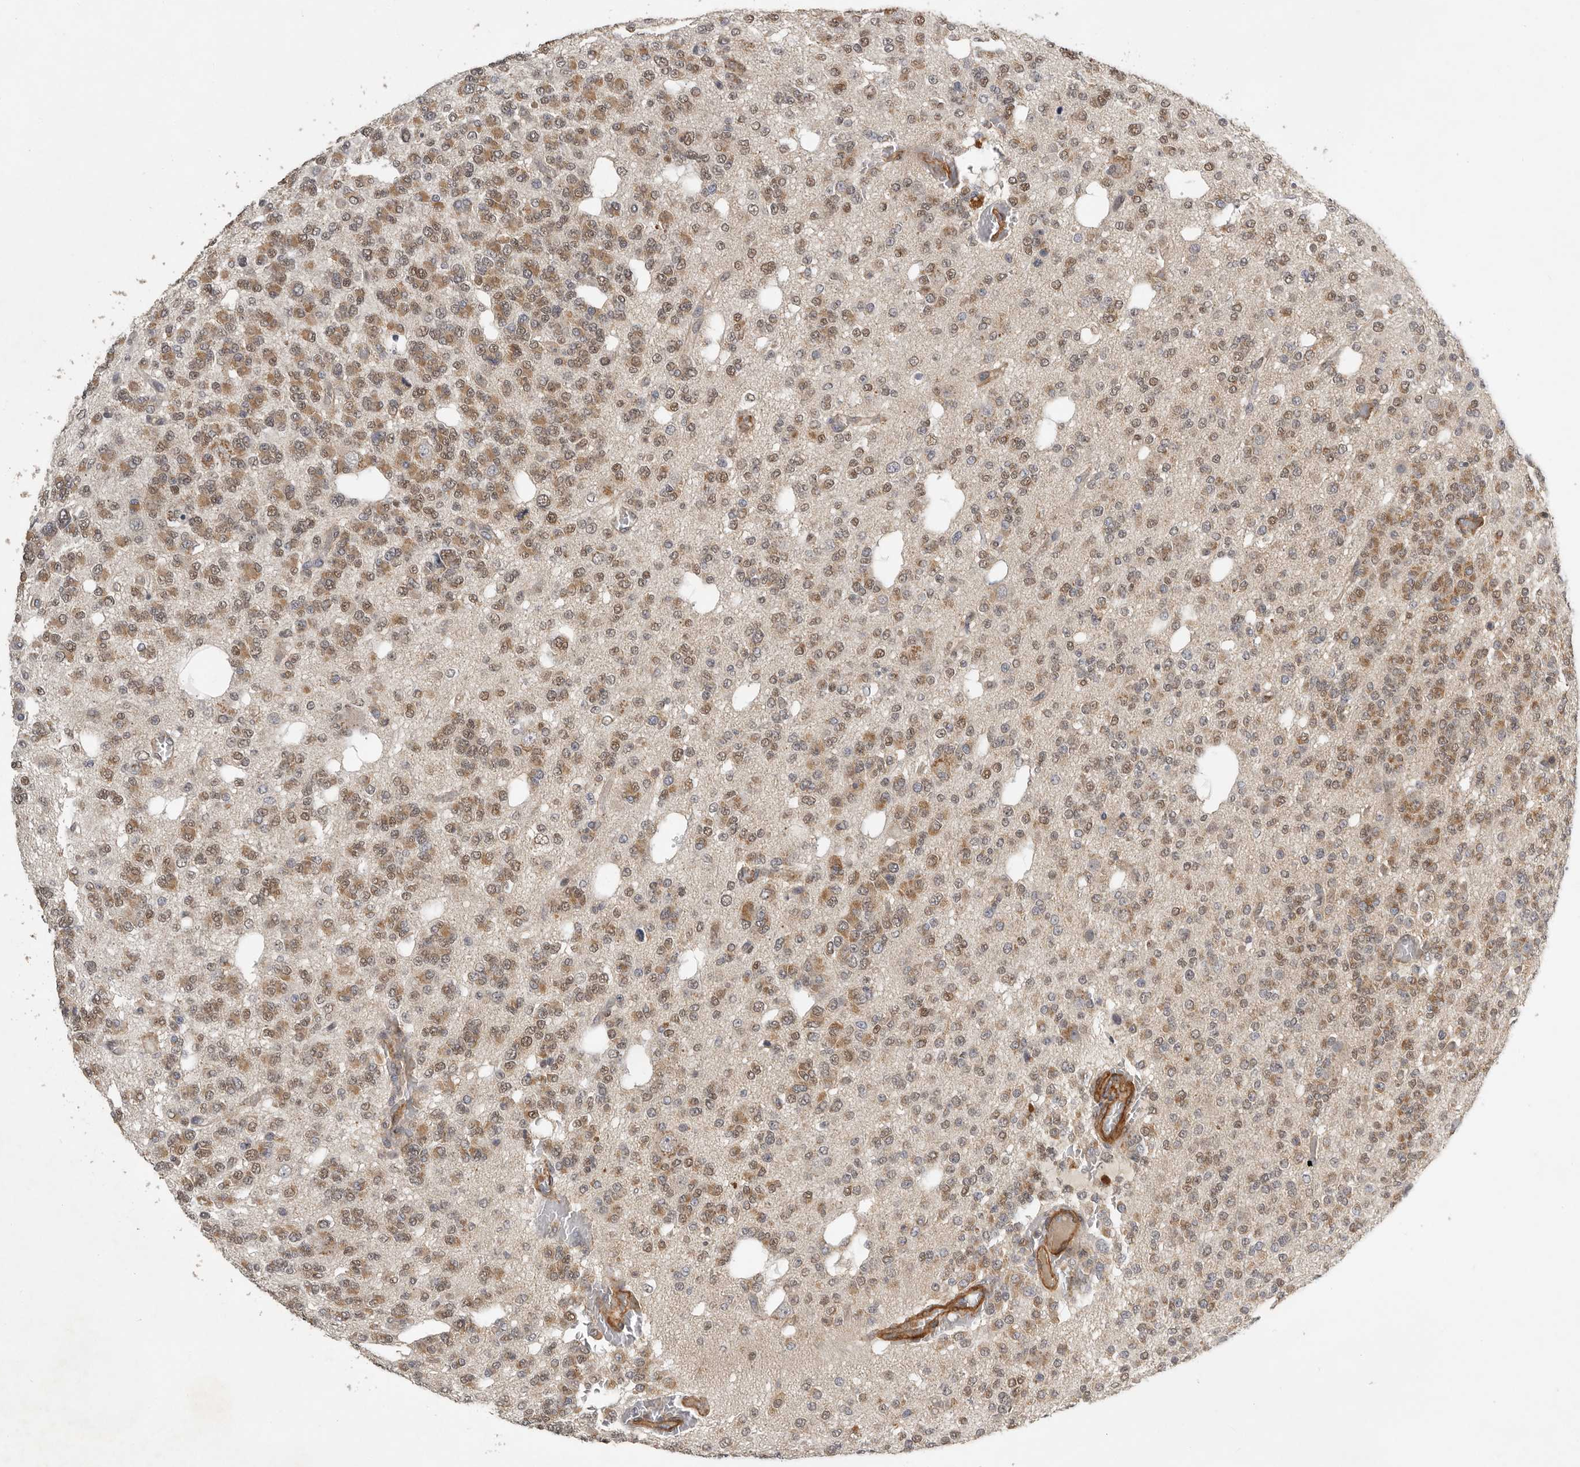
{"staining": {"intensity": "moderate", "quantity": ">75%", "location": "cytoplasmic/membranous,nuclear"}, "tissue": "glioma", "cell_type": "Tumor cells", "image_type": "cancer", "snomed": [{"axis": "morphology", "description": "Glioma, malignant, Low grade"}, {"axis": "topography", "description": "Brain"}], "caption": "Immunohistochemistry (DAB (3,3'-diaminobenzidine)) staining of malignant glioma (low-grade) exhibits moderate cytoplasmic/membranous and nuclear protein expression in approximately >75% of tumor cells.", "gene": "RNF157", "patient": {"sex": "male", "age": 38}}